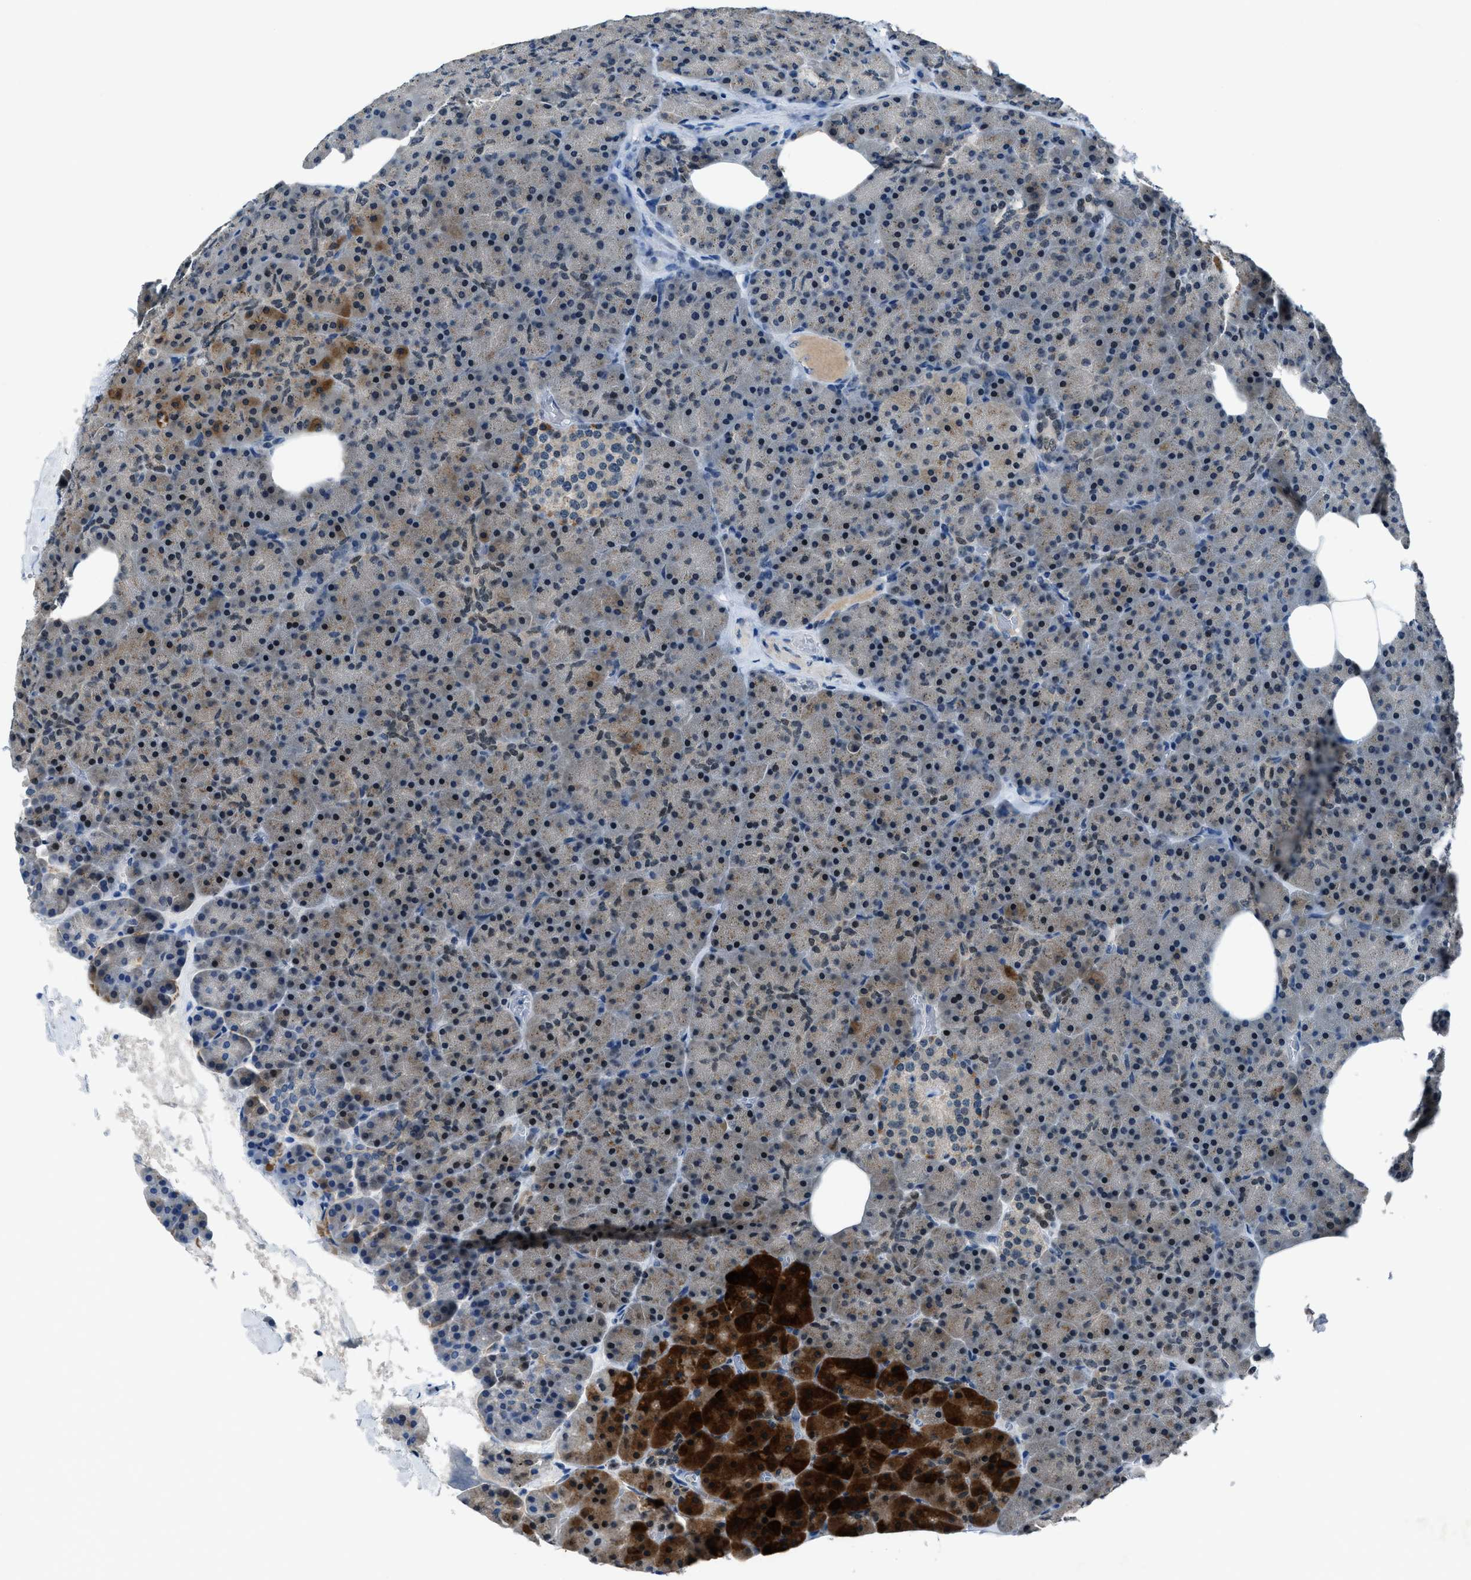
{"staining": {"intensity": "moderate", "quantity": "25%-75%", "location": "cytoplasmic/membranous,nuclear"}, "tissue": "pancreas", "cell_type": "Exocrine glandular cells", "image_type": "normal", "snomed": [{"axis": "morphology", "description": "Normal tissue, NOS"}, {"axis": "morphology", "description": "Carcinoid, malignant, NOS"}, {"axis": "topography", "description": "Pancreas"}], "caption": "A micrograph of pancreas stained for a protein exhibits moderate cytoplasmic/membranous,nuclear brown staining in exocrine glandular cells. The protein of interest is stained brown, and the nuclei are stained in blue (DAB (3,3'-diaminobenzidine) IHC with brightfield microscopy, high magnification).", "gene": "DUSP19", "patient": {"sex": "female", "age": 35}}